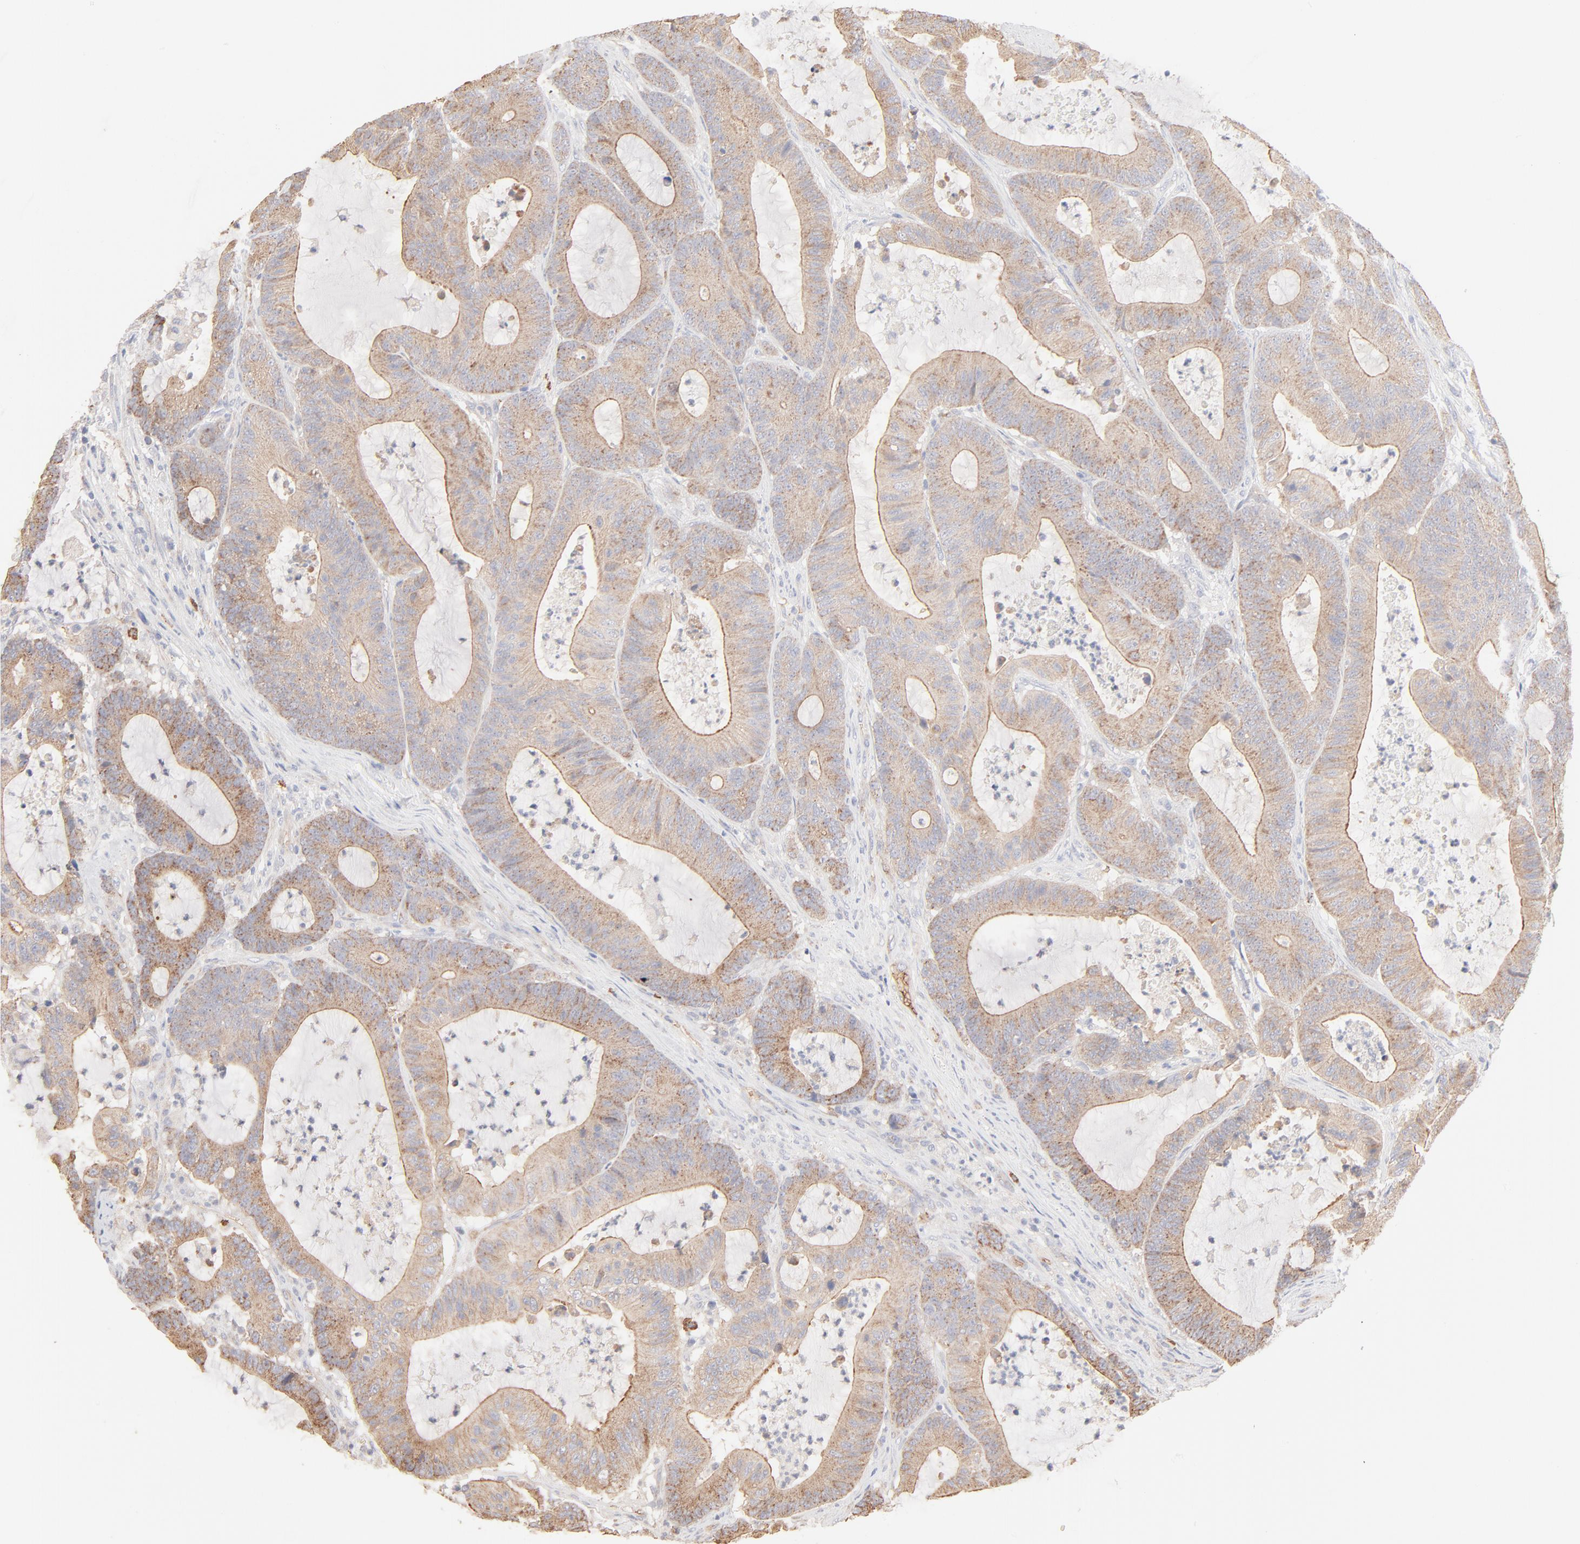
{"staining": {"intensity": "weak", "quantity": ">75%", "location": "cytoplasmic/membranous"}, "tissue": "colorectal cancer", "cell_type": "Tumor cells", "image_type": "cancer", "snomed": [{"axis": "morphology", "description": "Adenocarcinoma, NOS"}, {"axis": "topography", "description": "Colon"}], "caption": "Tumor cells exhibit low levels of weak cytoplasmic/membranous positivity in about >75% of cells in human colorectal cancer (adenocarcinoma).", "gene": "SPTB", "patient": {"sex": "female", "age": 84}}